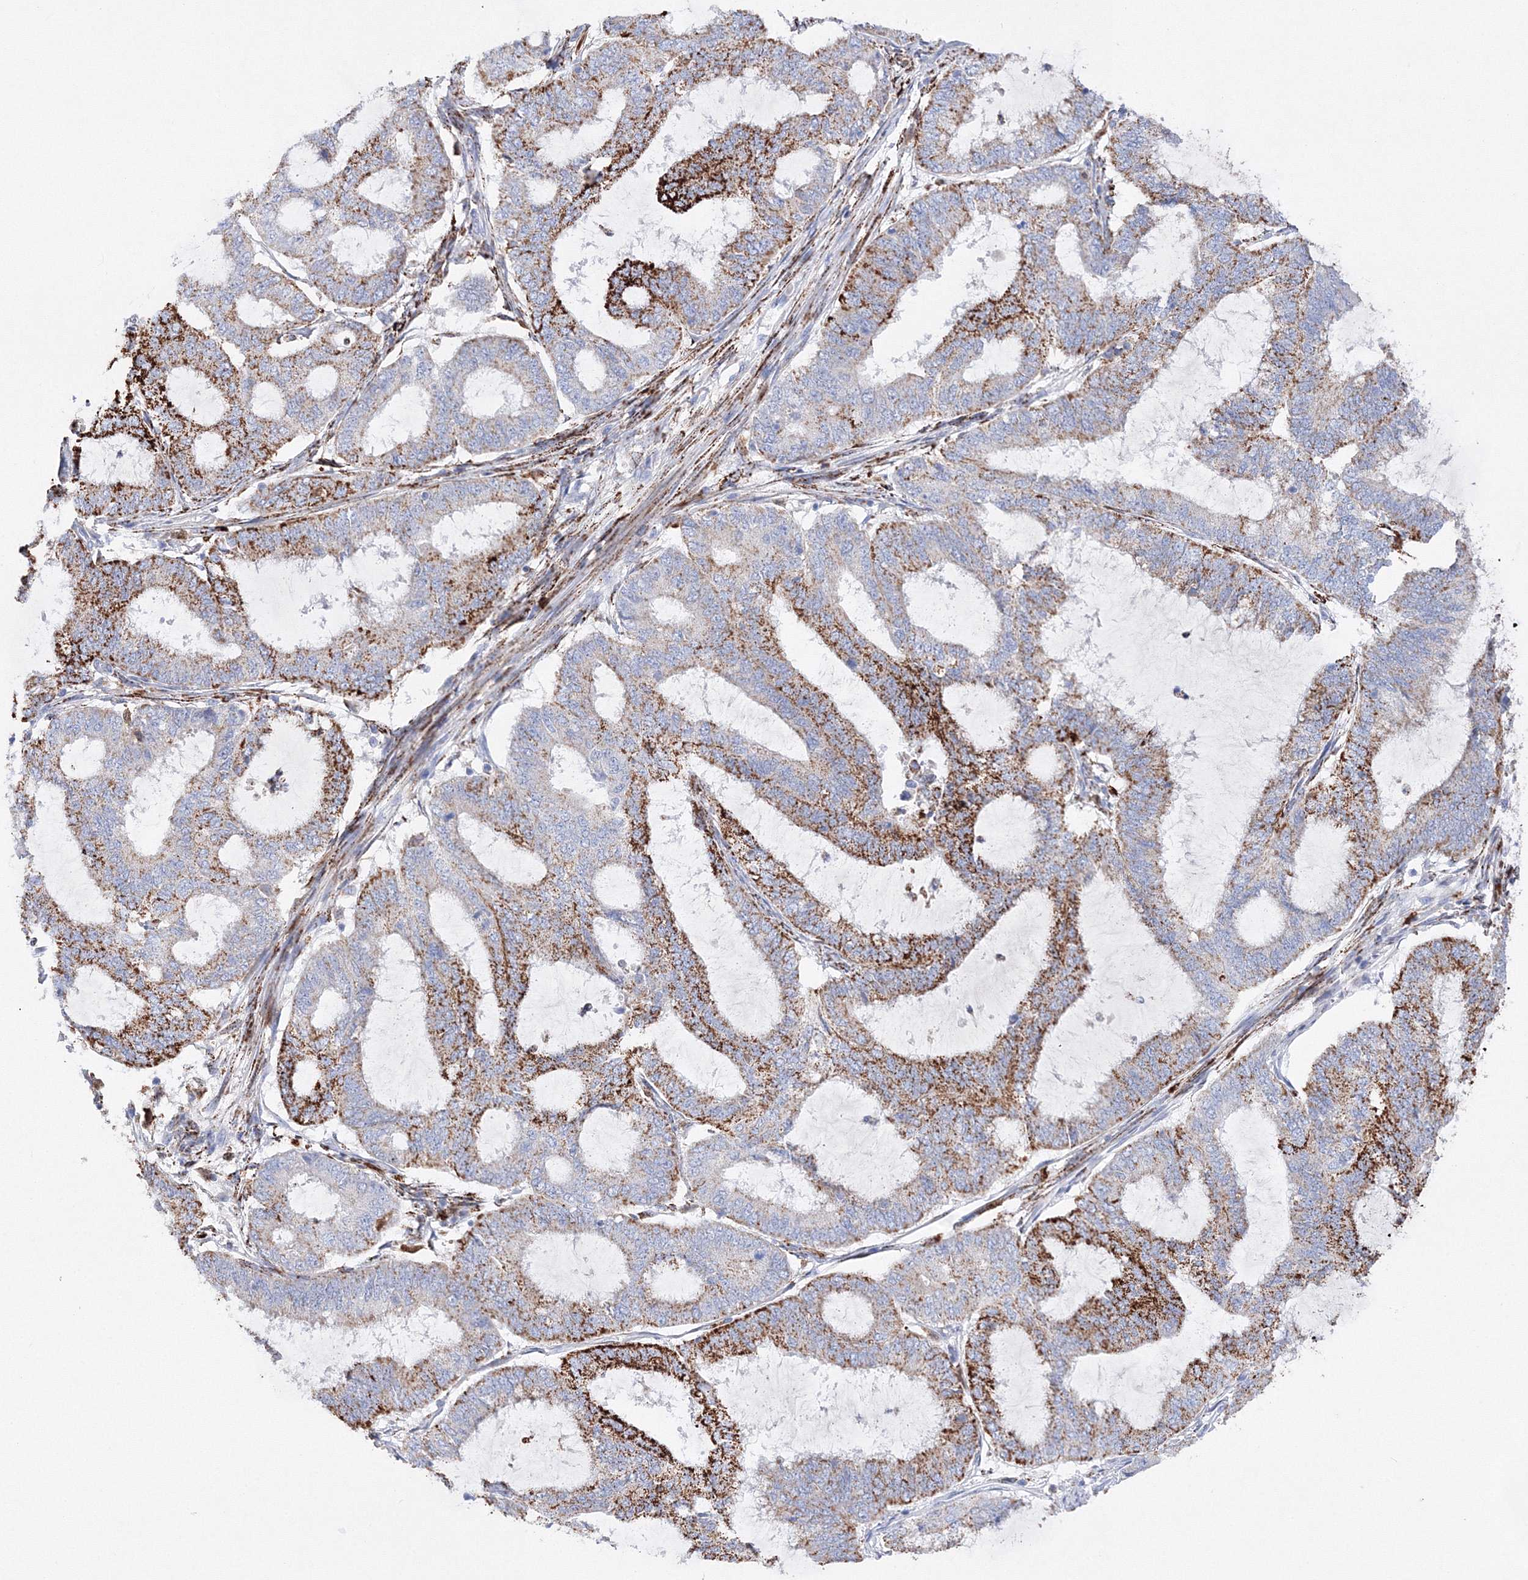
{"staining": {"intensity": "strong", "quantity": "25%-75%", "location": "cytoplasmic/membranous"}, "tissue": "endometrial cancer", "cell_type": "Tumor cells", "image_type": "cancer", "snomed": [{"axis": "morphology", "description": "Adenocarcinoma, NOS"}, {"axis": "topography", "description": "Endometrium"}], "caption": "This is a photomicrograph of immunohistochemistry staining of endometrial cancer (adenocarcinoma), which shows strong expression in the cytoplasmic/membranous of tumor cells.", "gene": "MERTK", "patient": {"sex": "female", "age": 51}}